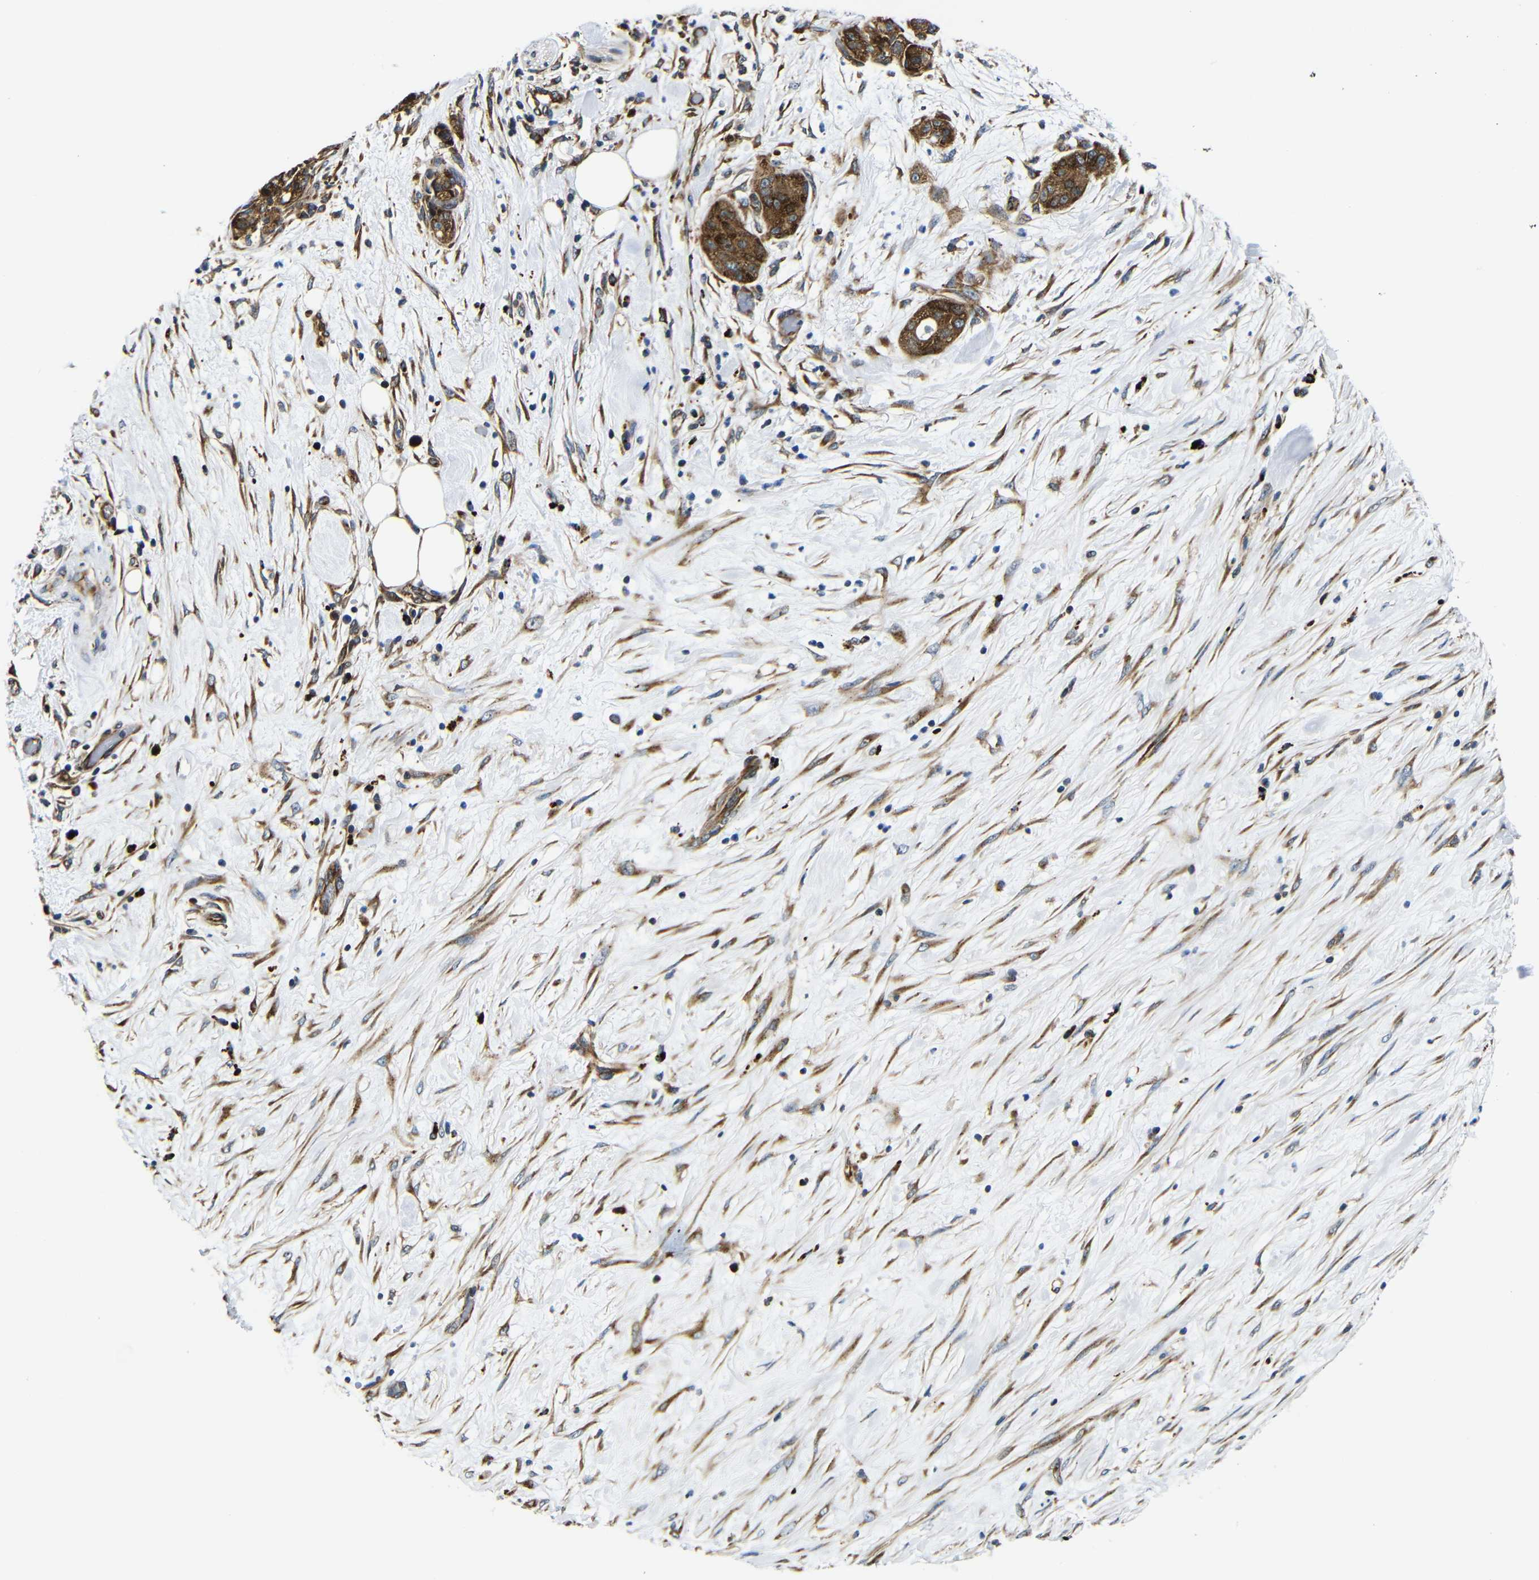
{"staining": {"intensity": "moderate", "quantity": ">75%", "location": "cytoplasmic/membranous"}, "tissue": "pancreatic cancer", "cell_type": "Tumor cells", "image_type": "cancer", "snomed": [{"axis": "morphology", "description": "Adenocarcinoma, NOS"}, {"axis": "topography", "description": "Pancreas"}], "caption": "Human pancreatic cancer (adenocarcinoma) stained for a protein (brown) exhibits moderate cytoplasmic/membranous positive positivity in approximately >75% of tumor cells.", "gene": "ABCE1", "patient": {"sex": "female", "age": 78}}